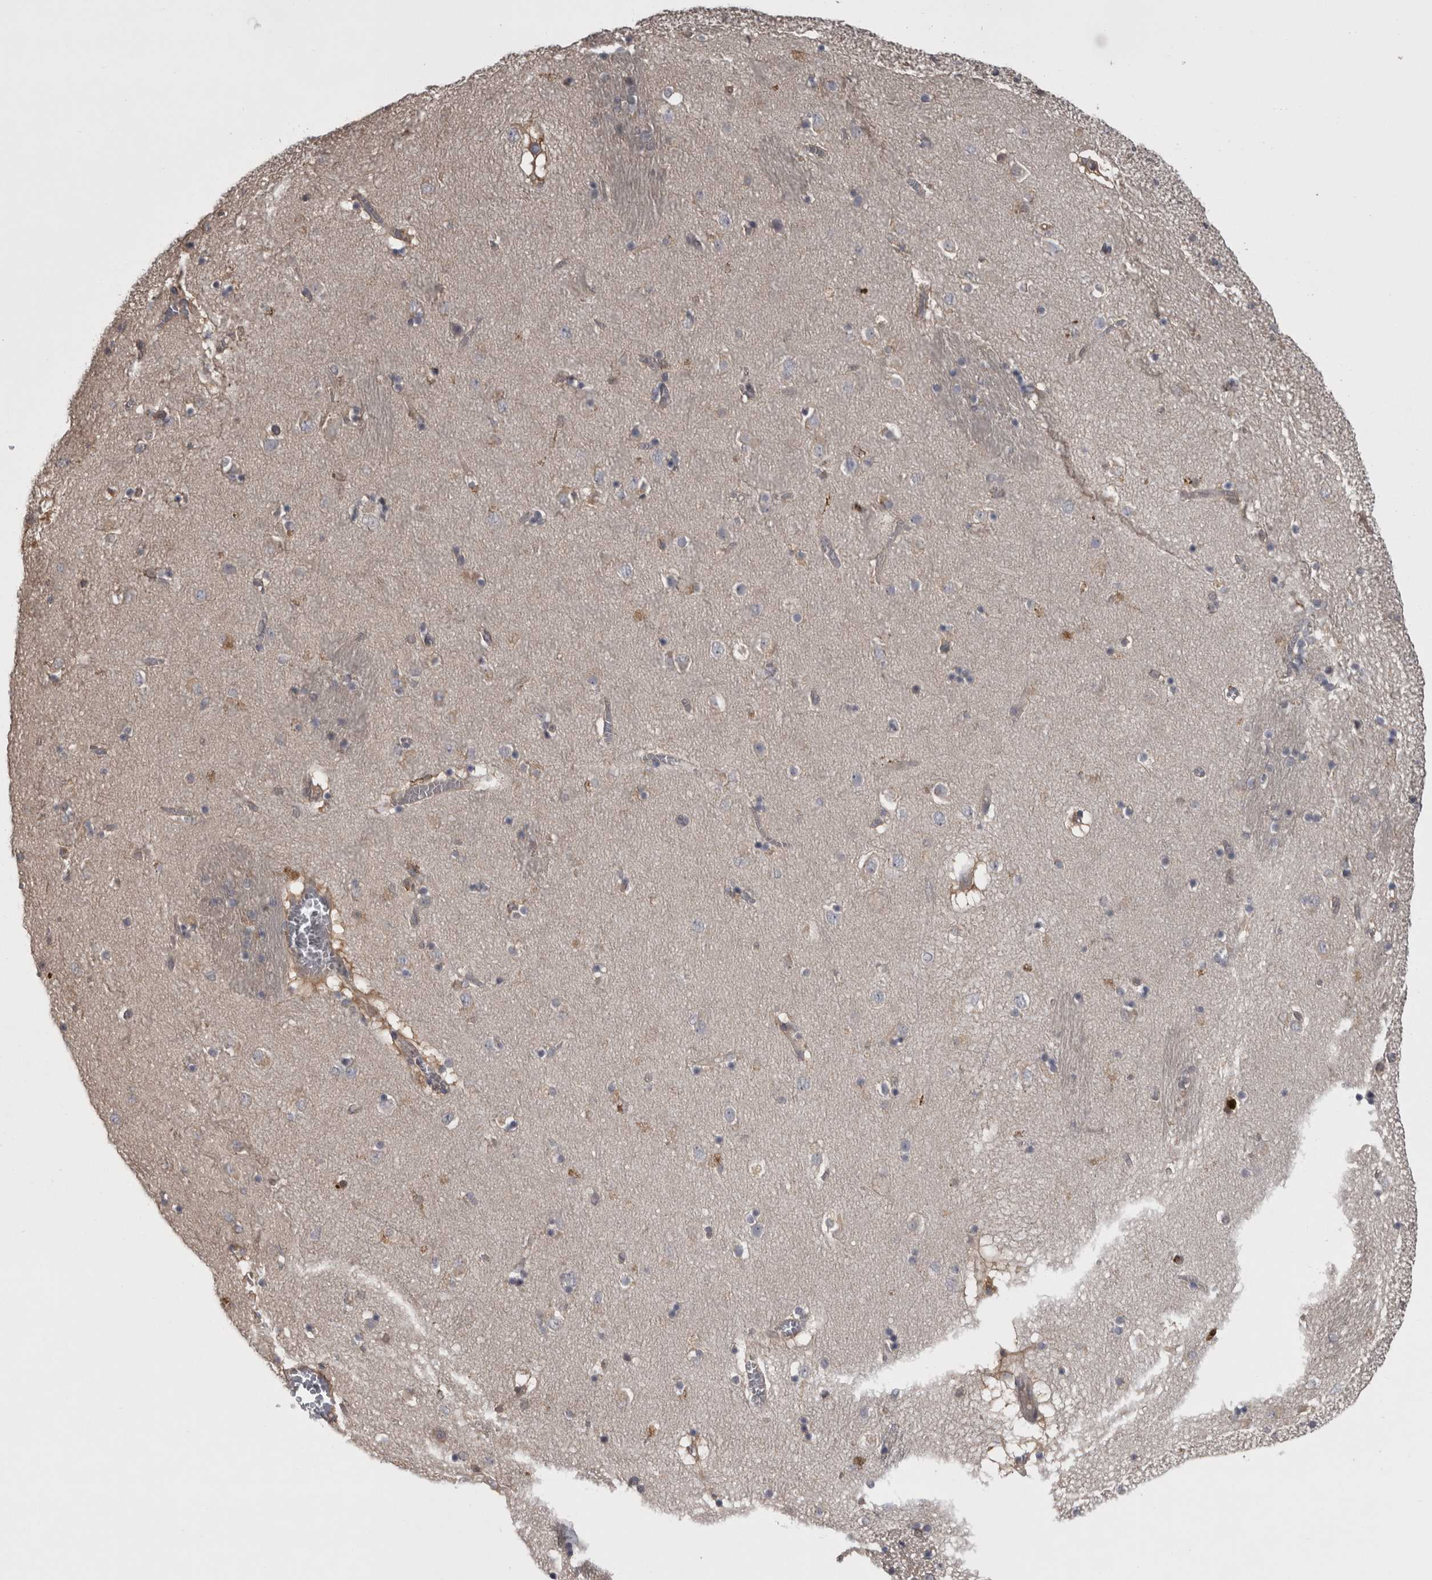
{"staining": {"intensity": "negative", "quantity": "none", "location": "none"}, "tissue": "caudate", "cell_type": "Glial cells", "image_type": "normal", "snomed": [{"axis": "morphology", "description": "Normal tissue, NOS"}, {"axis": "topography", "description": "Lateral ventricle wall"}], "caption": "Immunohistochemistry (IHC) micrograph of benign caudate stained for a protein (brown), which shows no staining in glial cells. Brightfield microscopy of immunohistochemistry stained with DAB (3,3'-diaminobenzidine) (brown) and hematoxylin (blue), captured at high magnification.", "gene": "APRT", "patient": {"sex": "male", "age": 70}}